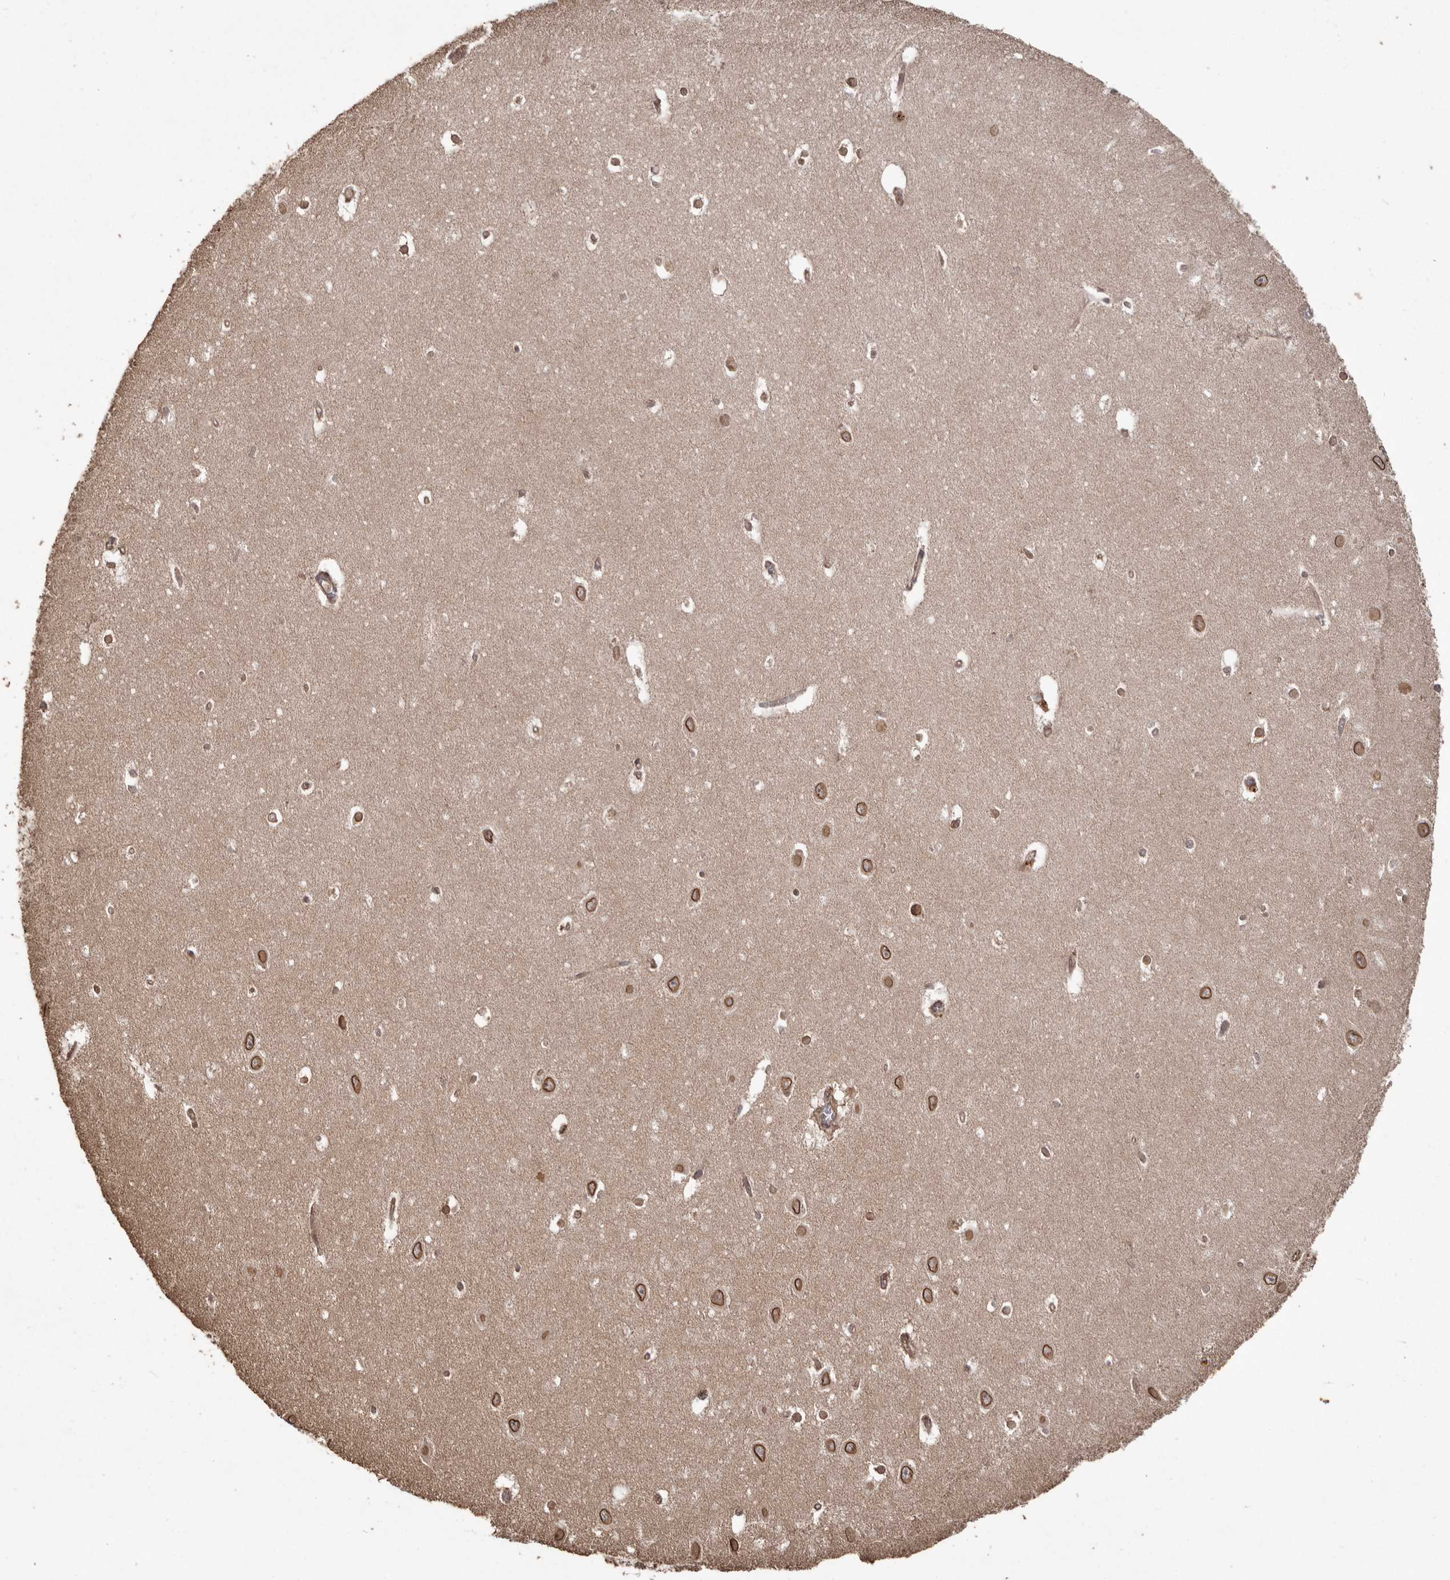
{"staining": {"intensity": "moderate", "quantity": "25%-75%", "location": "nuclear"}, "tissue": "hippocampus", "cell_type": "Glial cells", "image_type": "normal", "snomed": [{"axis": "morphology", "description": "Normal tissue, NOS"}, {"axis": "topography", "description": "Hippocampus"}], "caption": "A brown stain labels moderate nuclear expression of a protein in glial cells of benign human hippocampus. (DAB (3,3'-diaminobenzidine) = brown stain, brightfield microscopy at high magnification).", "gene": "NUP43", "patient": {"sex": "female", "age": 64}}